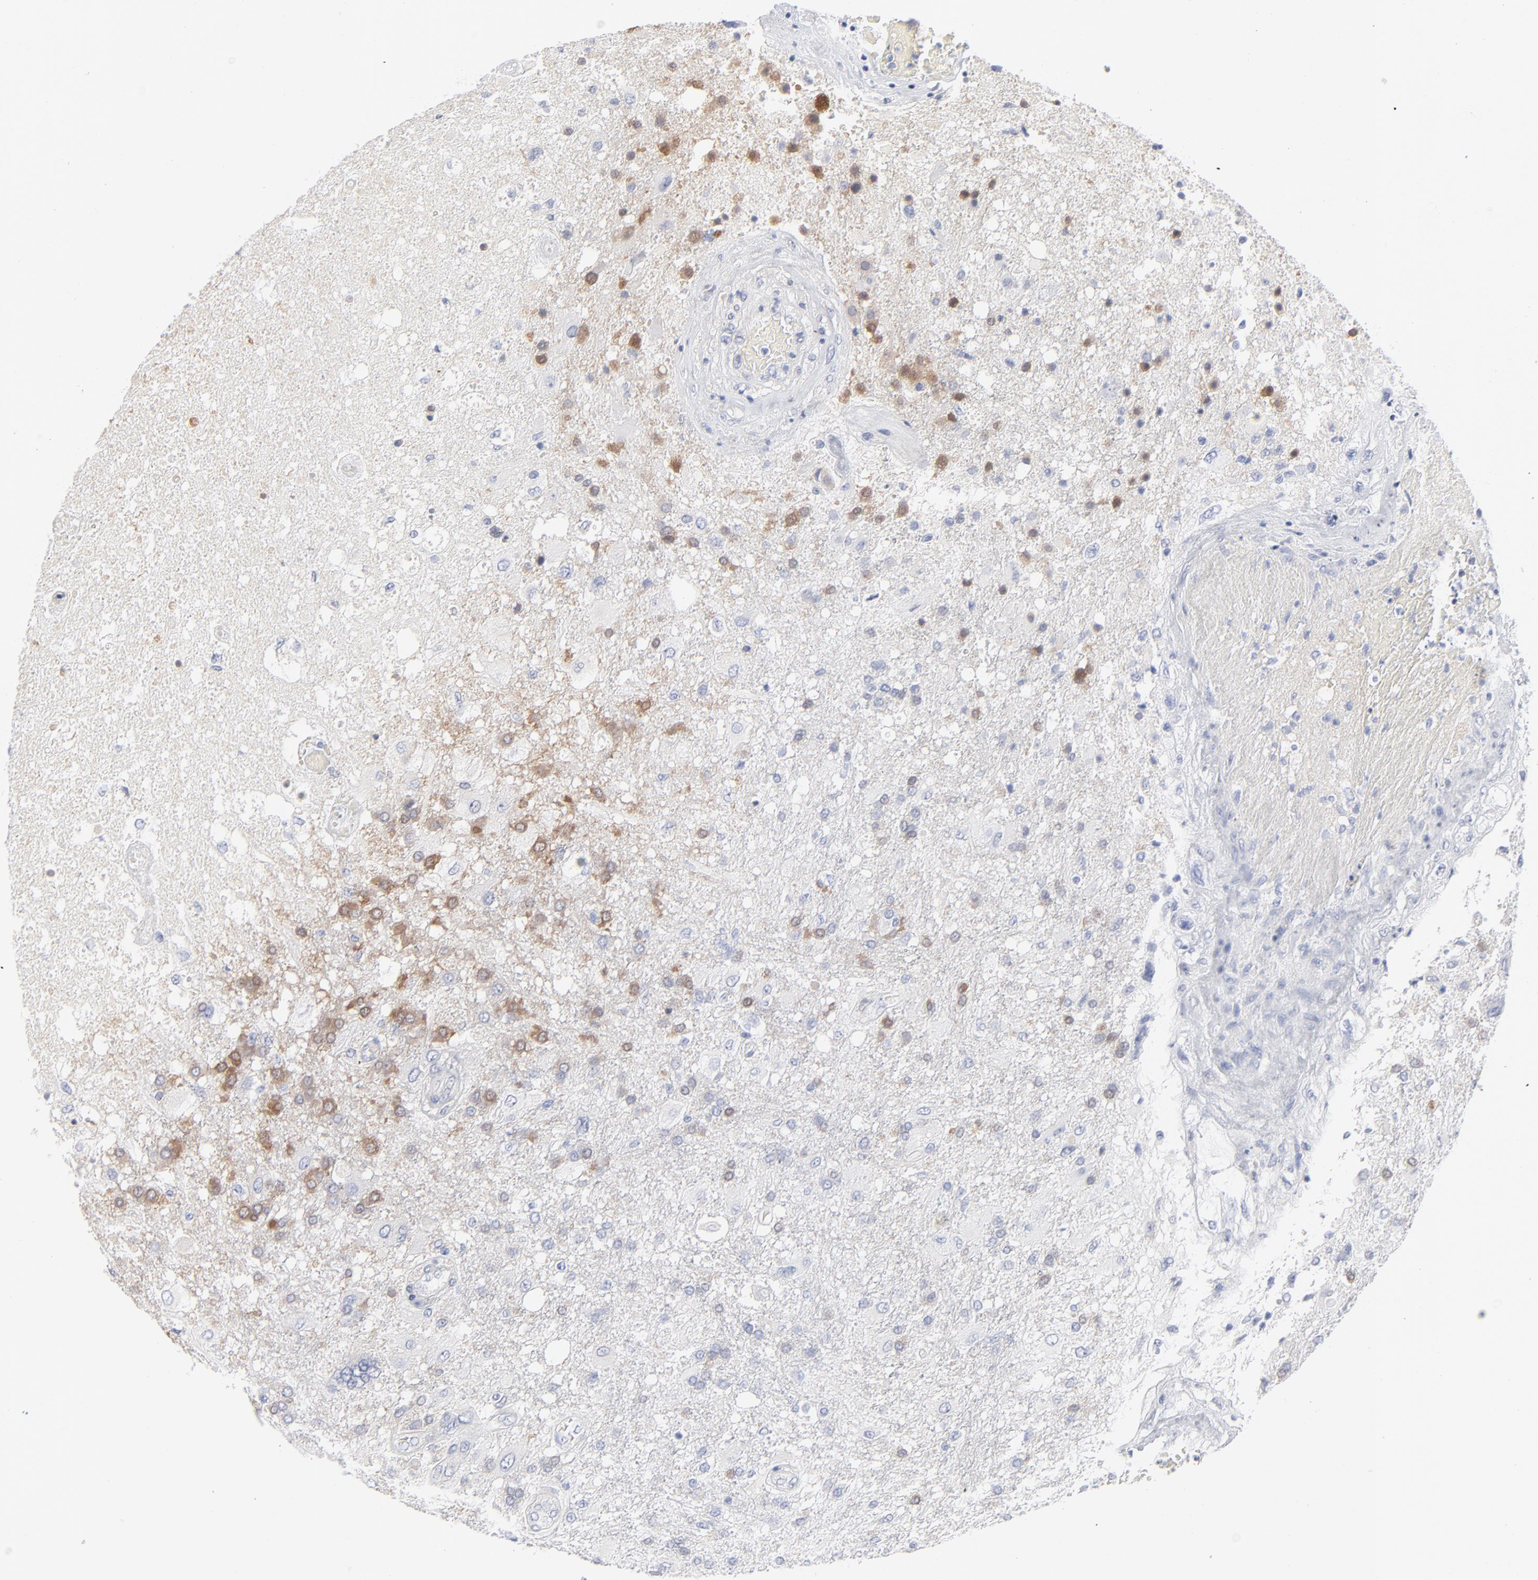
{"staining": {"intensity": "moderate", "quantity": "<25%", "location": "cytoplasmic/membranous"}, "tissue": "glioma", "cell_type": "Tumor cells", "image_type": "cancer", "snomed": [{"axis": "morphology", "description": "Glioma, malignant, High grade"}, {"axis": "topography", "description": "Cerebral cortex"}], "caption": "Immunohistochemistry (IHC) photomicrograph of neoplastic tissue: human malignant glioma (high-grade) stained using immunohistochemistry (IHC) shows low levels of moderate protein expression localized specifically in the cytoplasmic/membranous of tumor cells, appearing as a cytoplasmic/membranous brown color.", "gene": "ARRB1", "patient": {"sex": "male", "age": 79}}